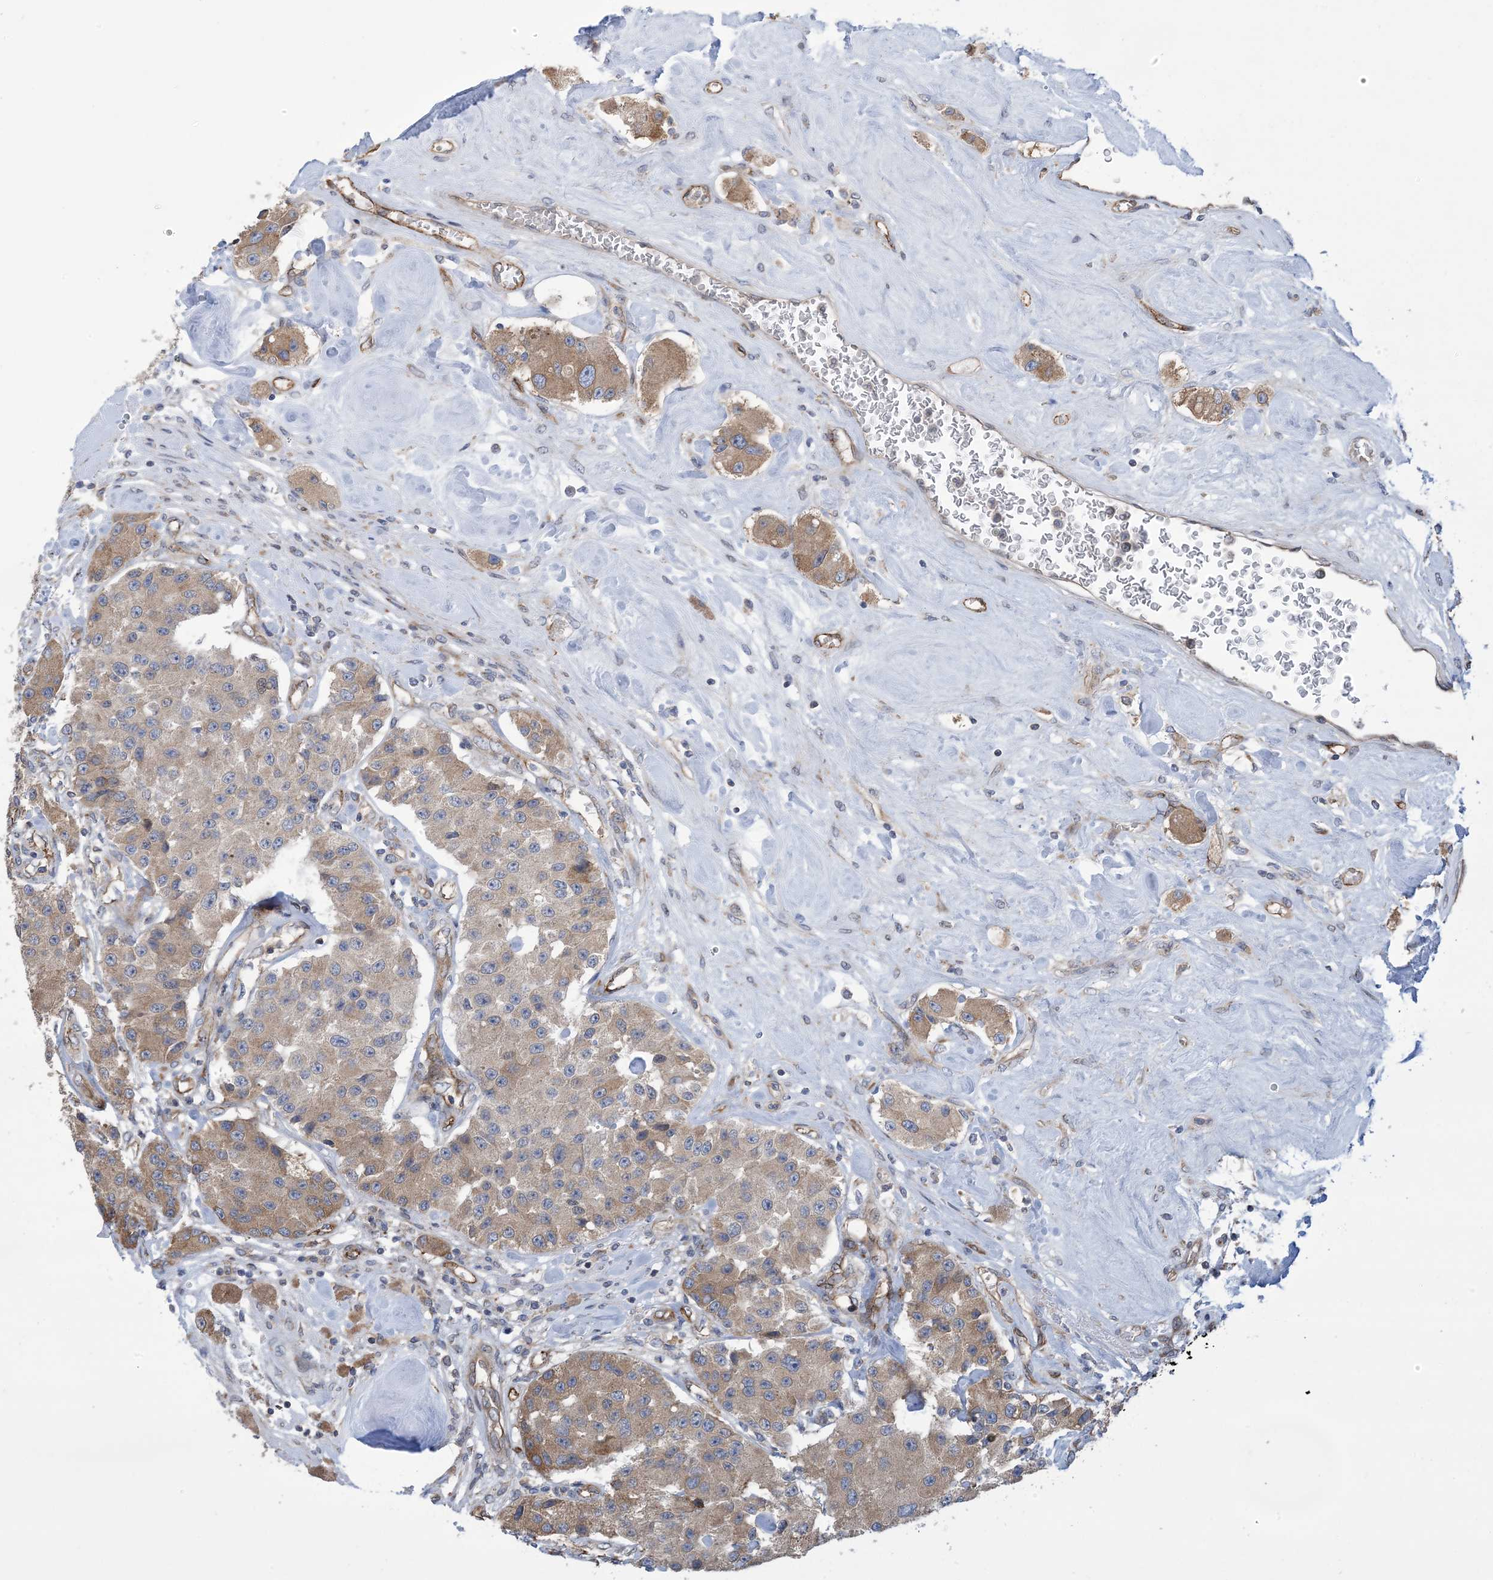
{"staining": {"intensity": "moderate", "quantity": ">75%", "location": "cytoplasmic/membranous"}, "tissue": "carcinoid", "cell_type": "Tumor cells", "image_type": "cancer", "snomed": [{"axis": "morphology", "description": "Carcinoid, malignant, NOS"}, {"axis": "topography", "description": "Pancreas"}], "caption": "IHC image of neoplastic tissue: carcinoid stained using IHC exhibits medium levels of moderate protein expression localized specifically in the cytoplasmic/membranous of tumor cells, appearing as a cytoplasmic/membranous brown color.", "gene": "CLEC16A", "patient": {"sex": "male", "age": 41}}